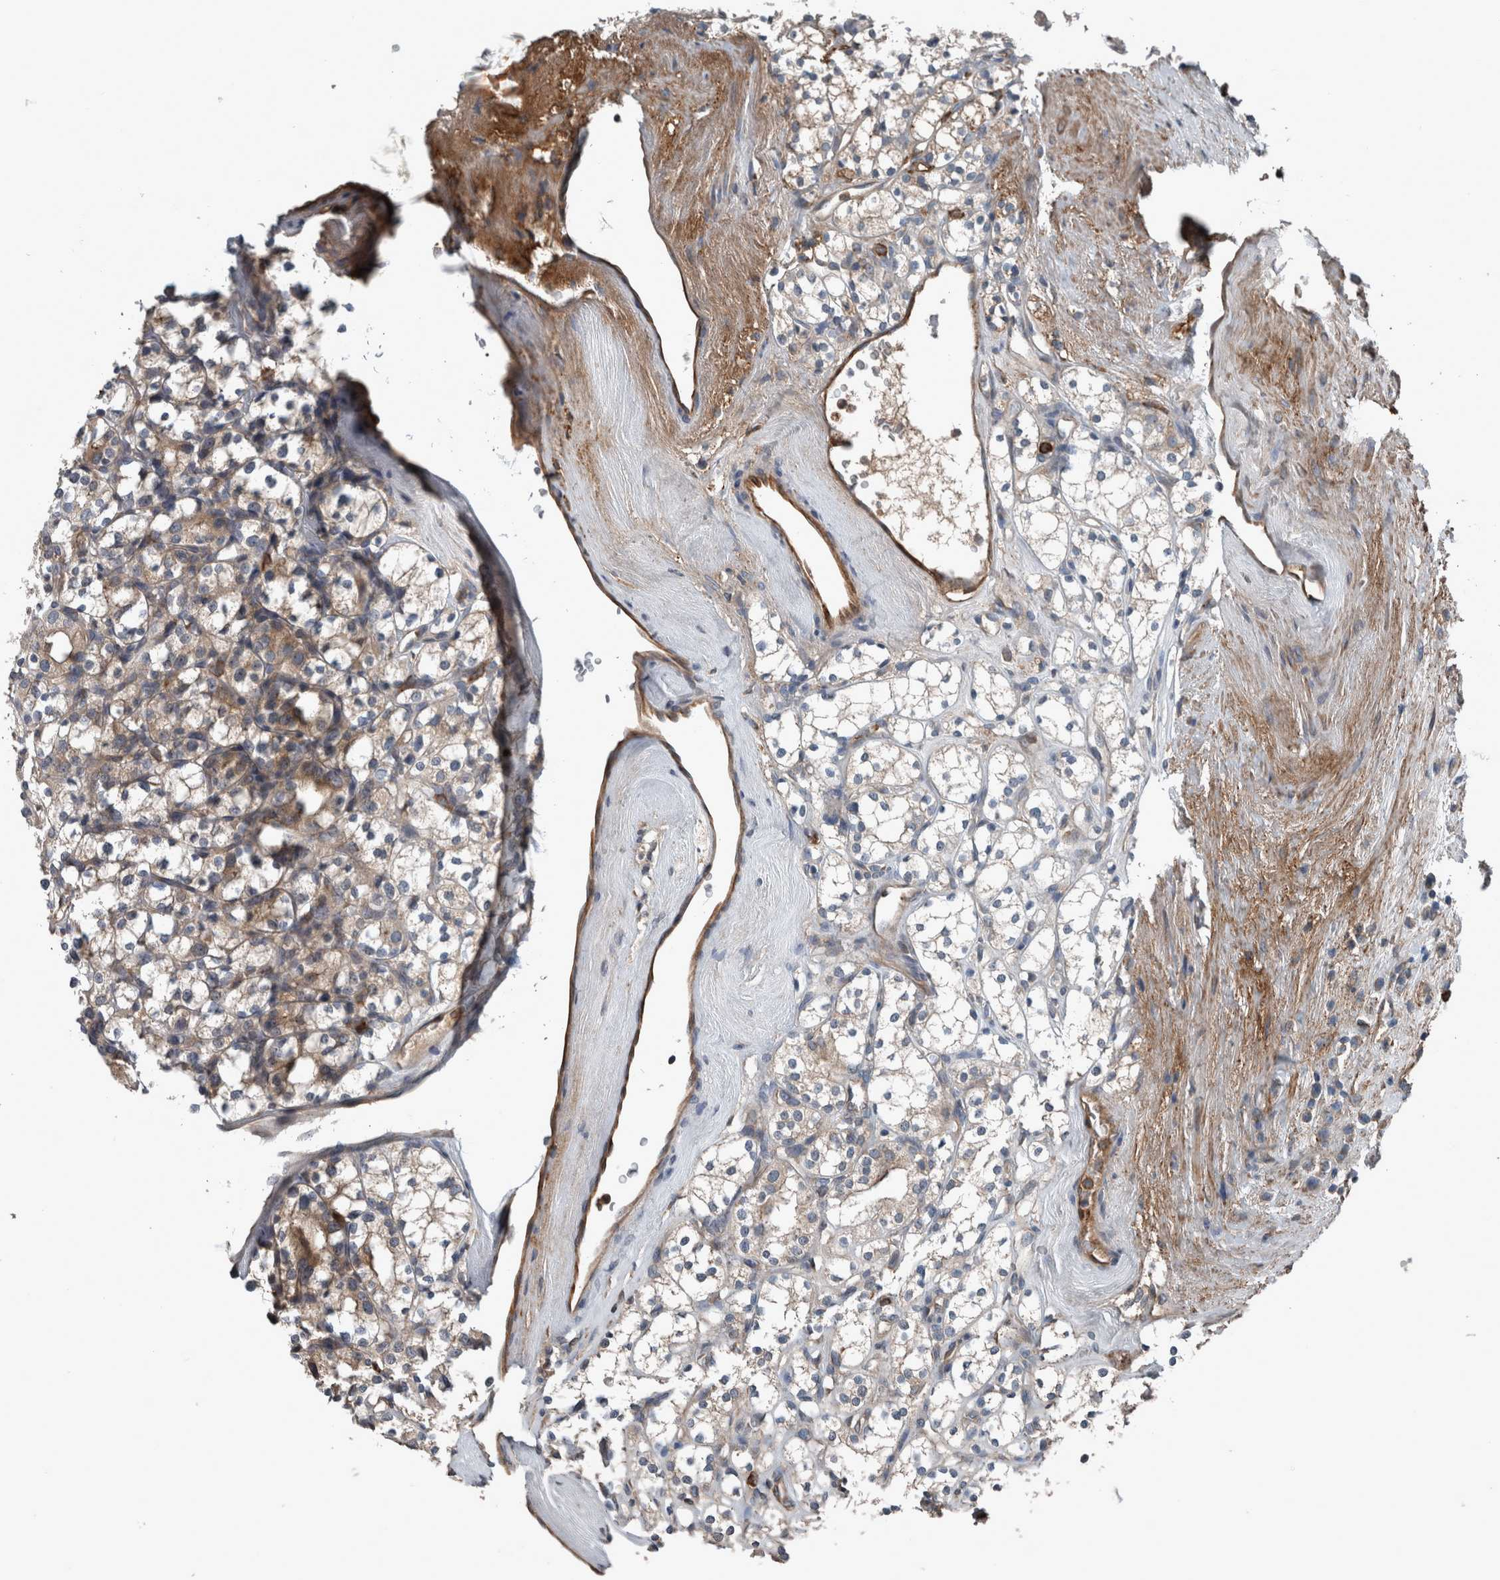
{"staining": {"intensity": "weak", "quantity": "<25%", "location": "cytoplasmic/membranous"}, "tissue": "renal cancer", "cell_type": "Tumor cells", "image_type": "cancer", "snomed": [{"axis": "morphology", "description": "Adenocarcinoma, NOS"}, {"axis": "topography", "description": "Kidney"}], "caption": "Histopathology image shows no significant protein staining in tumor cells of adenocarcinoma (renal).", "gene": "EXOC8", "patient": {"sex": "male", "age": 77}}